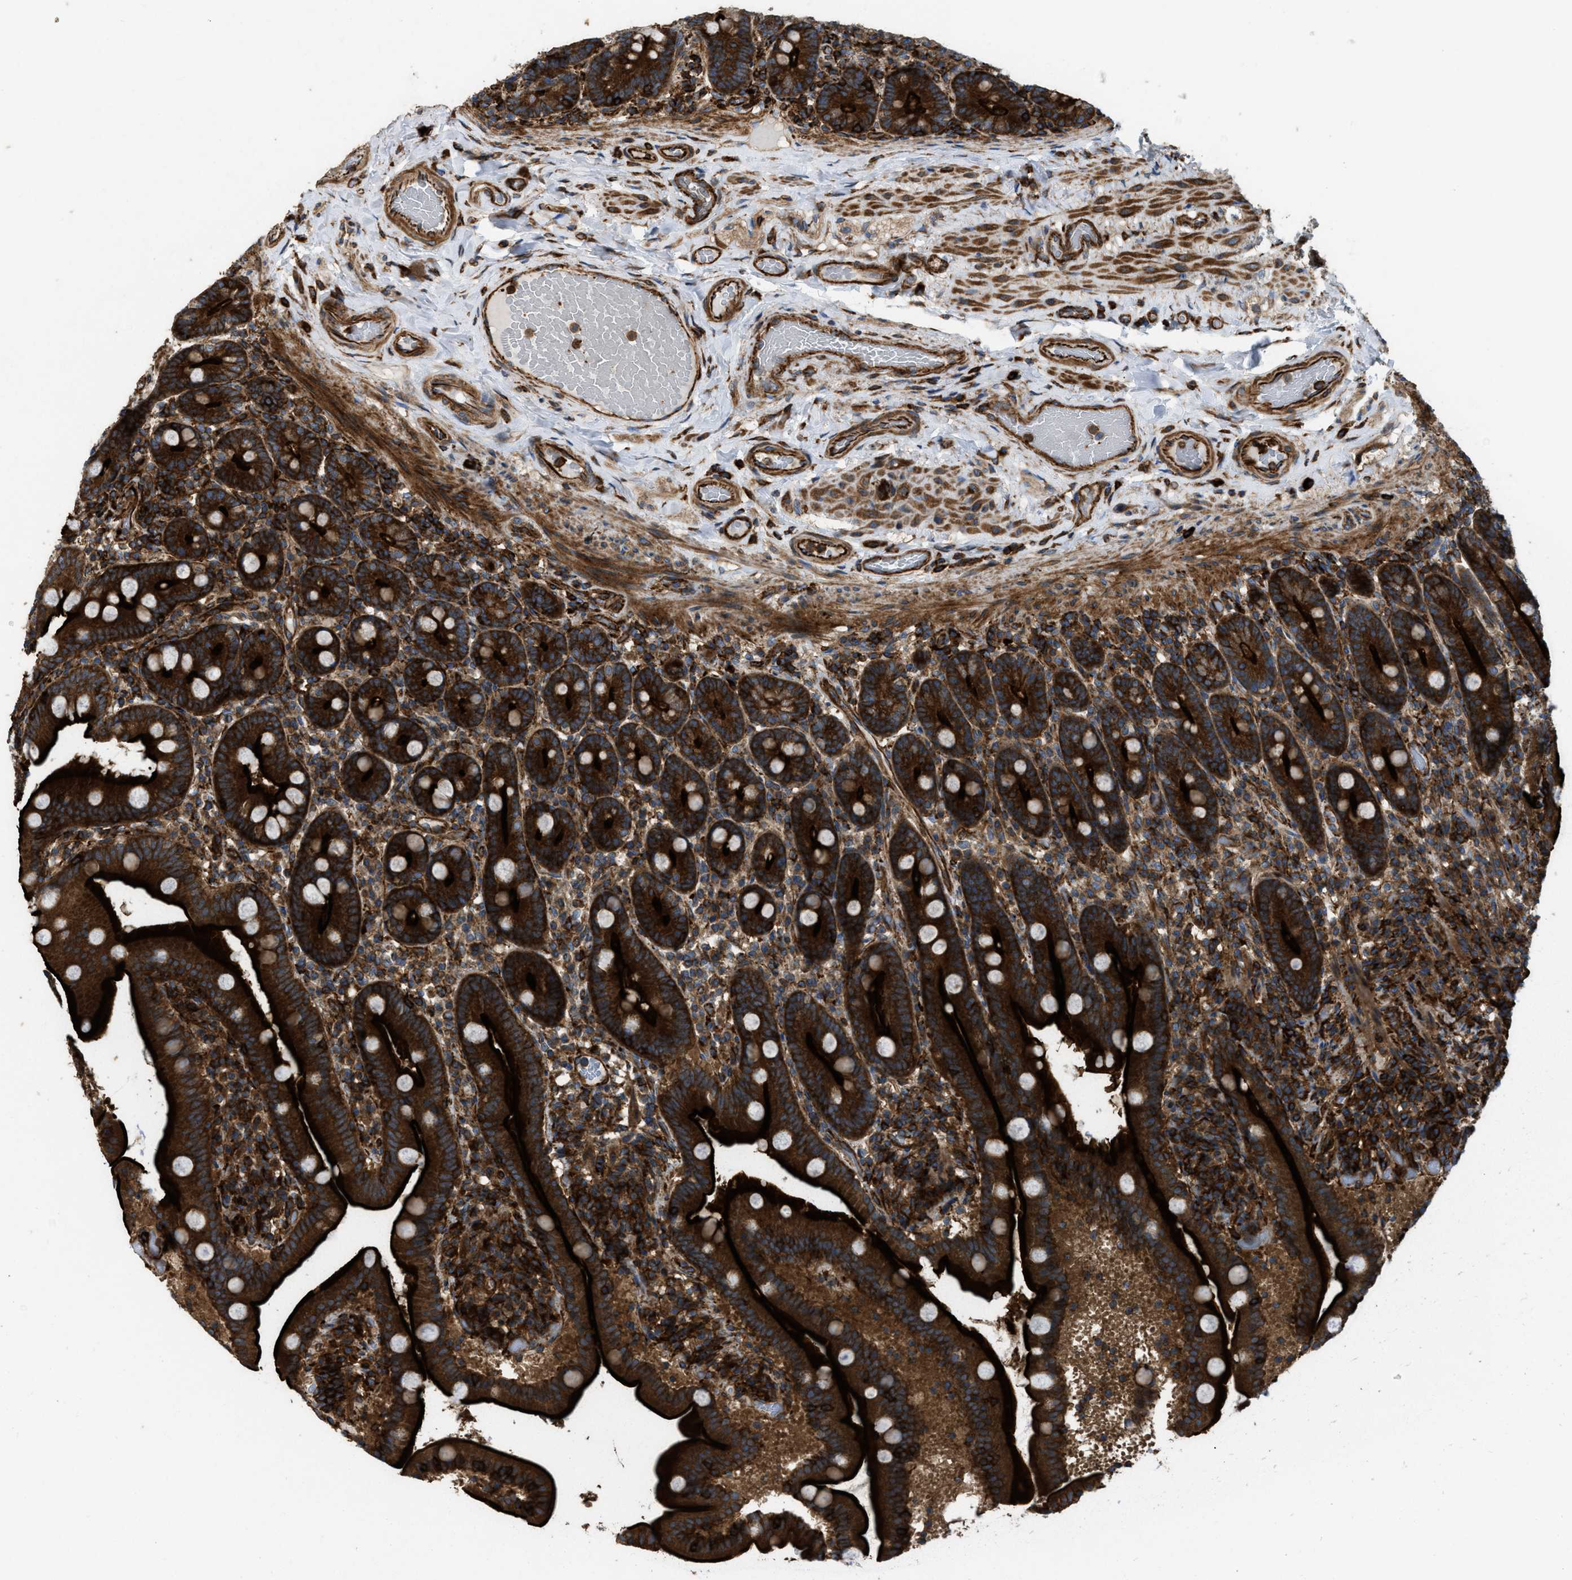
{"staining": {"intensity": "strong", "quantity": ">75%", "location": "cytoplasmic/membranous"}, "tissue": "duodenum", "cell_type": "Glandular cells", "image_type": "normal", "snomed": [{"axis": "morphology", "description": "Normal tissue, NOS"}, {"axis": "topography", "description": "Duodenum"}], "caption": "Protein staining displays strong cytoplasmic/membranous expression in about >75% of glandular cells in normal duodenum.", "gene": "EGLN1", "patient": {"sex": "male", "age": 54}}